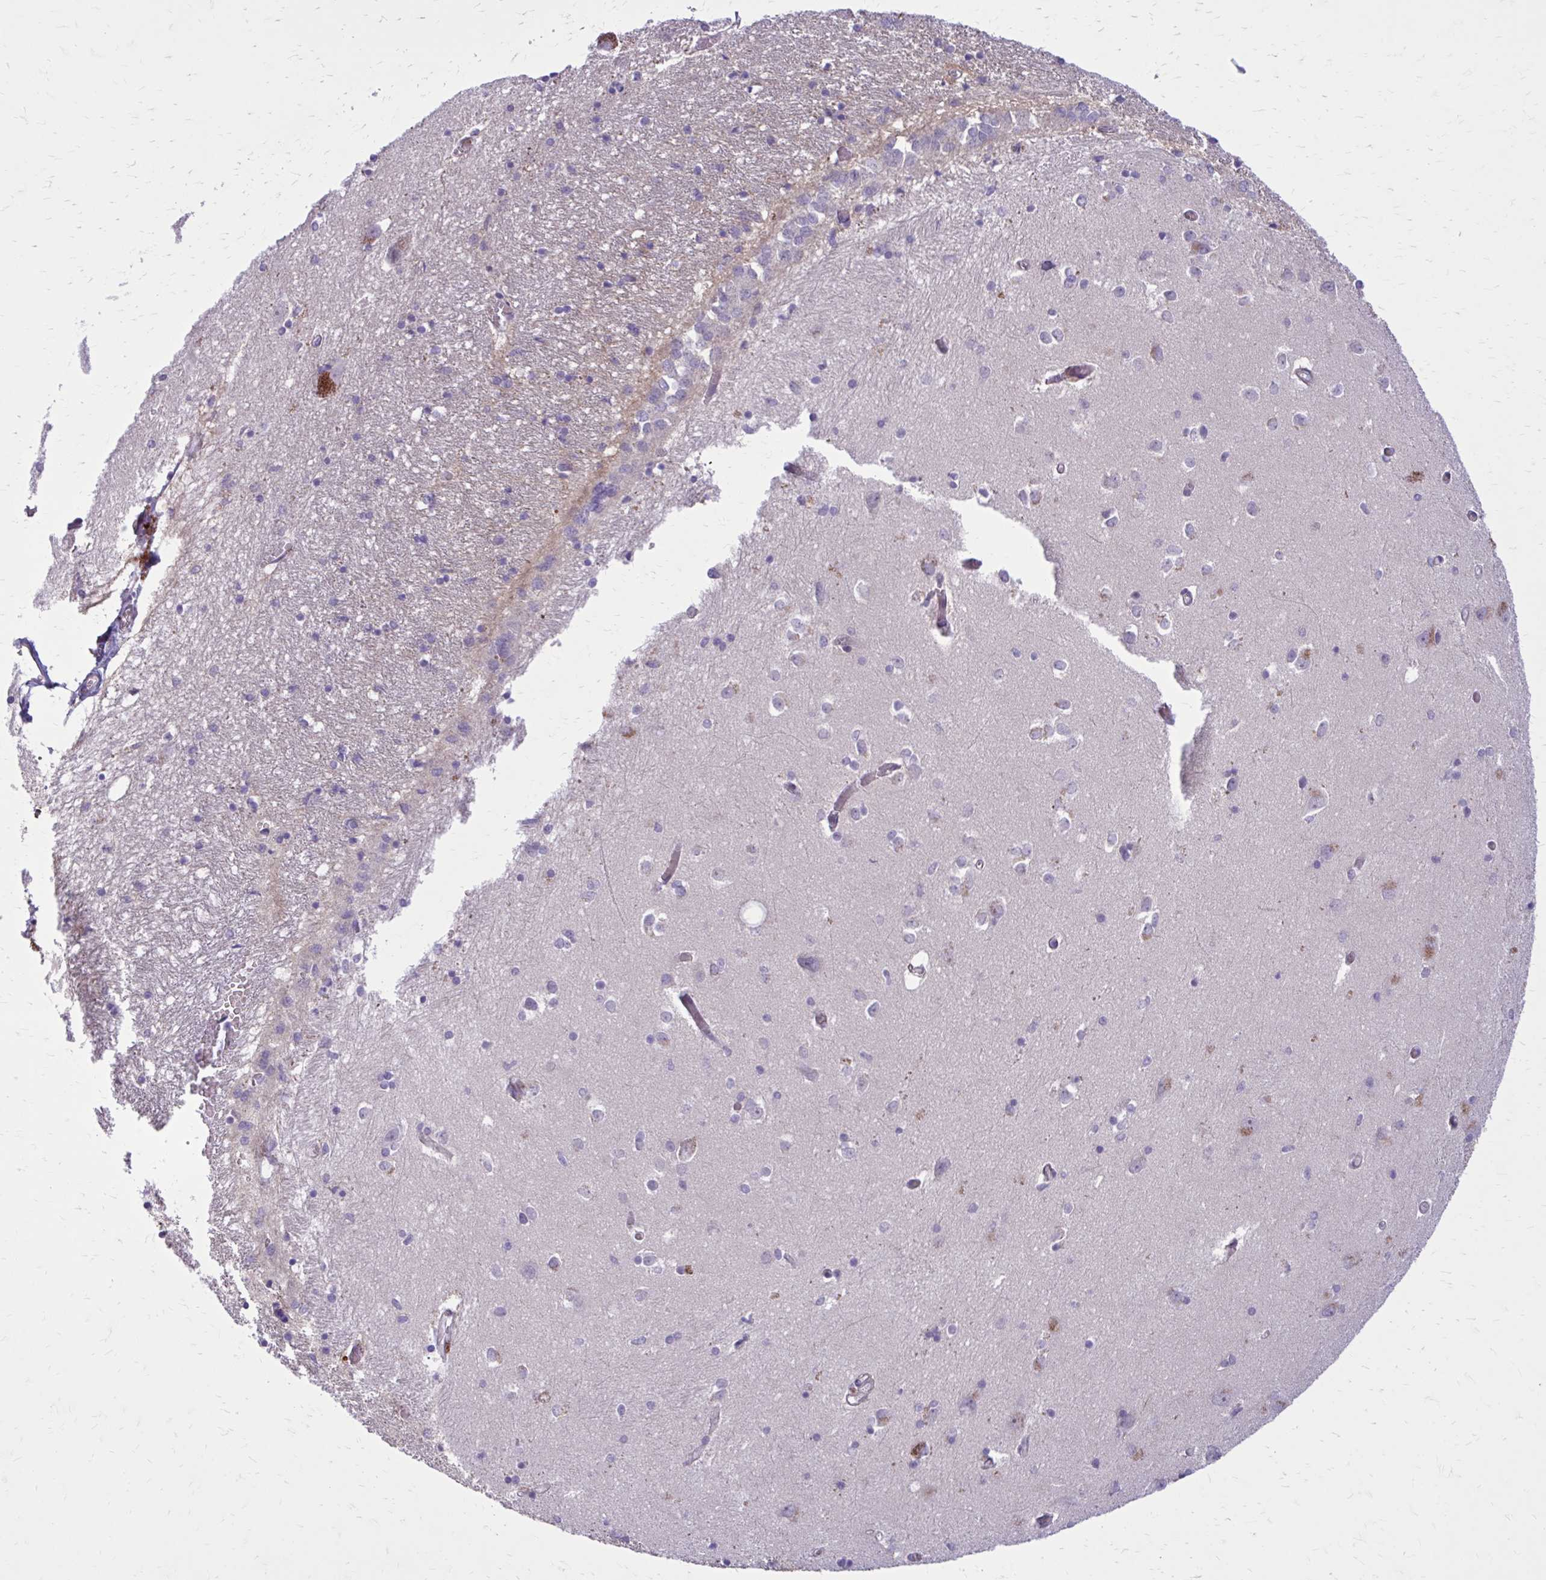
{"staining": {"intensity": "negative", "quantity": "none", "location": "none"}, "tissue": "caudate", "cell_type": "Glial cells", "image_type": "normal", "snomed": [{"axis": "morphology", "description": "Normal tissue, NOS"}, {"axis": "topography", "description": "Lateral ventricle wall"}, {"axis": "topography", "description": "Hippocampus"}], "caption": "The histopathology image displays no significant positivity in glial cells of caudate.", "gene": "FAP", "patient": {"sex": "female", "age": 63}}